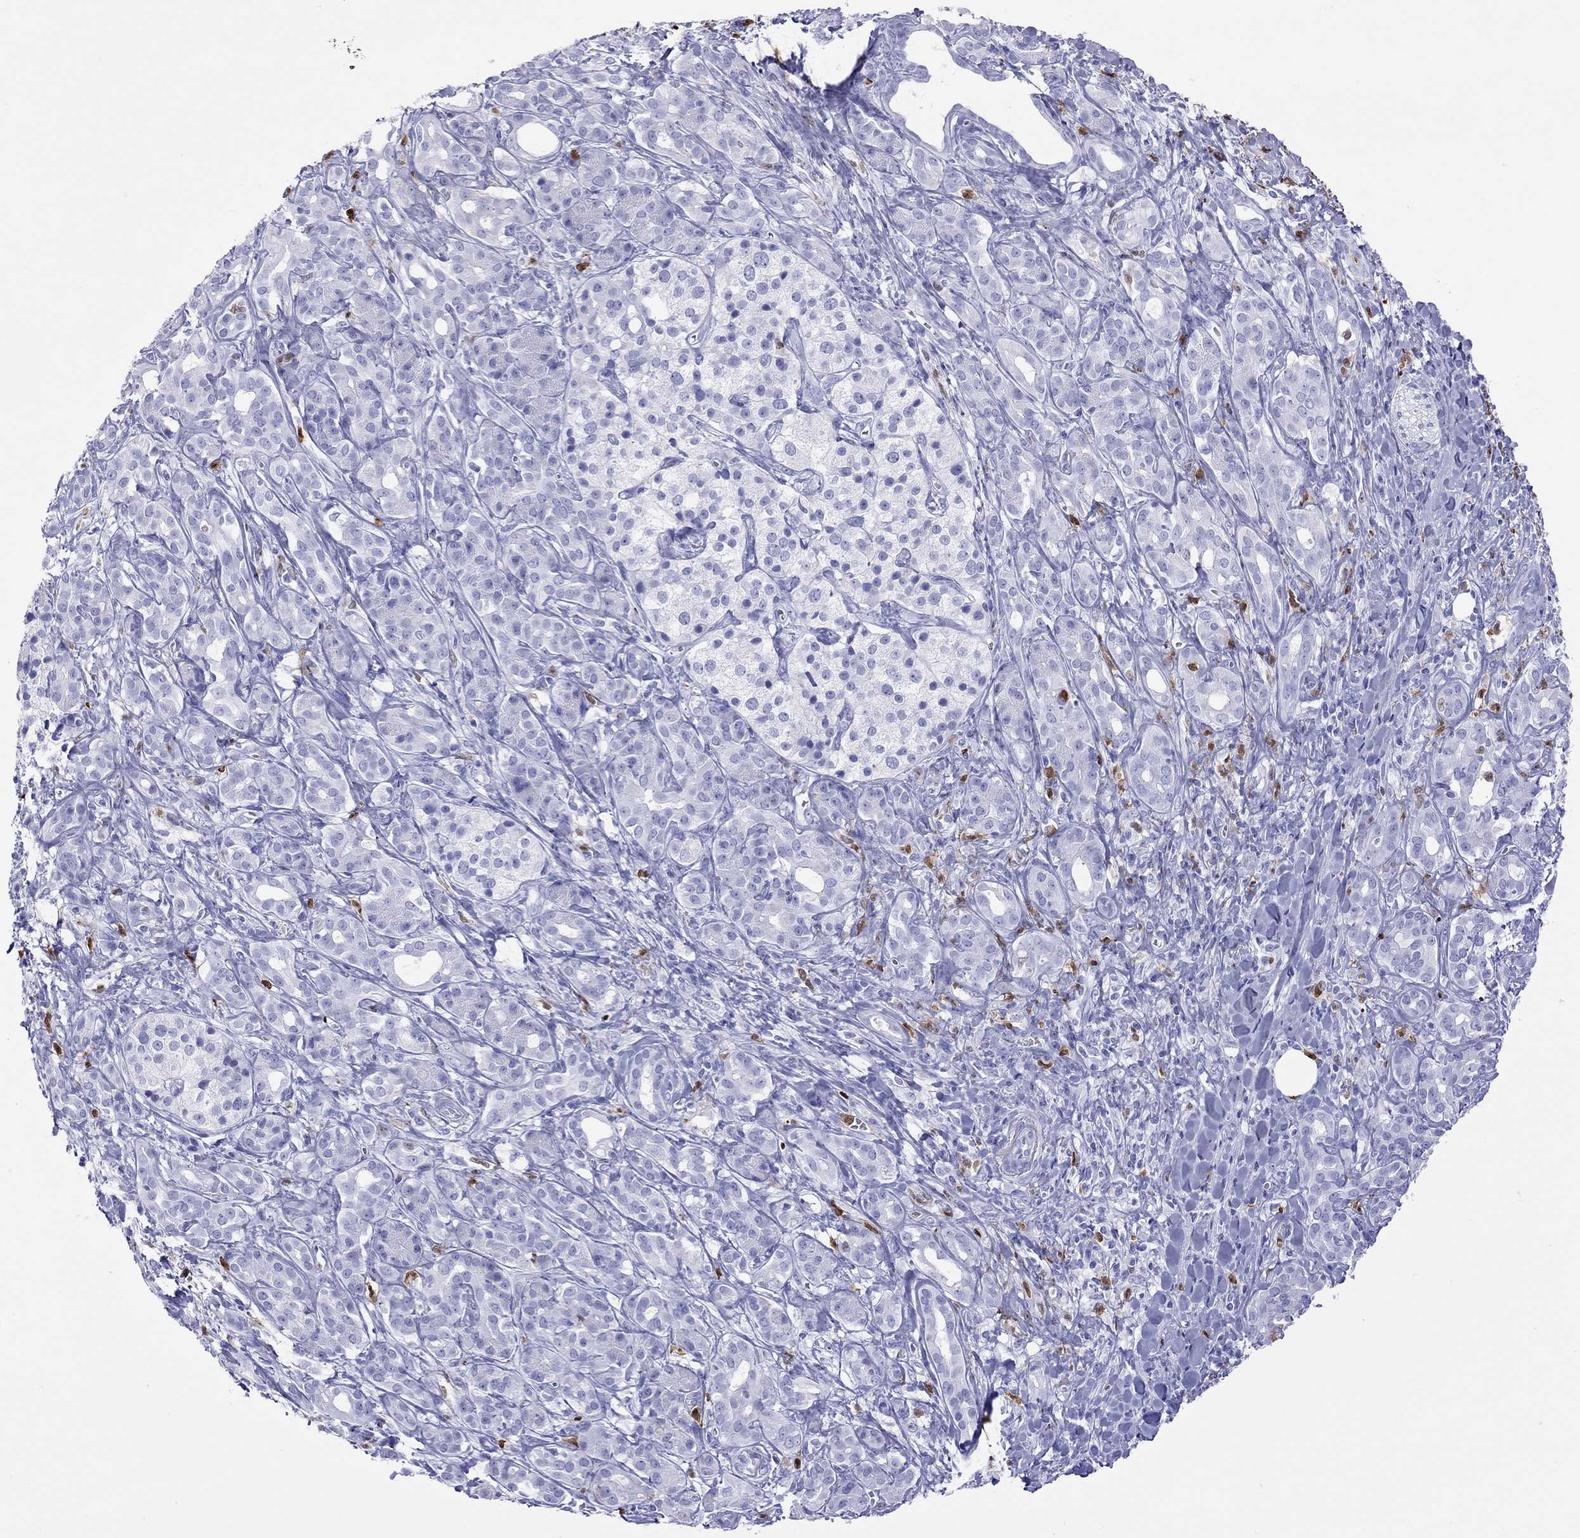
{"staining": {"intensity": "negative", "quantity": "none", "location": "none"}, "tissue": "pancreatic cancer", "cell_type": "Tumor cells", "image_type": "cancer", "snomed": [{"axis": "morphology", "description": "Adenocarcinoma, NOS"}, {"axis": "topography", "description": "Pancreas"}], "caption": "IHC of human pancreatic cancer (adenocarcinoma) displays no expression in tumor cells. (Stains: DAB (3,3'-diaminobenzidine) IHC with hematoxylin counter stain, Microscopy: brightfield microscopy at high magnification).", "gene": "SLAMF1", "patient": {"sex": "male", "age": 61}}